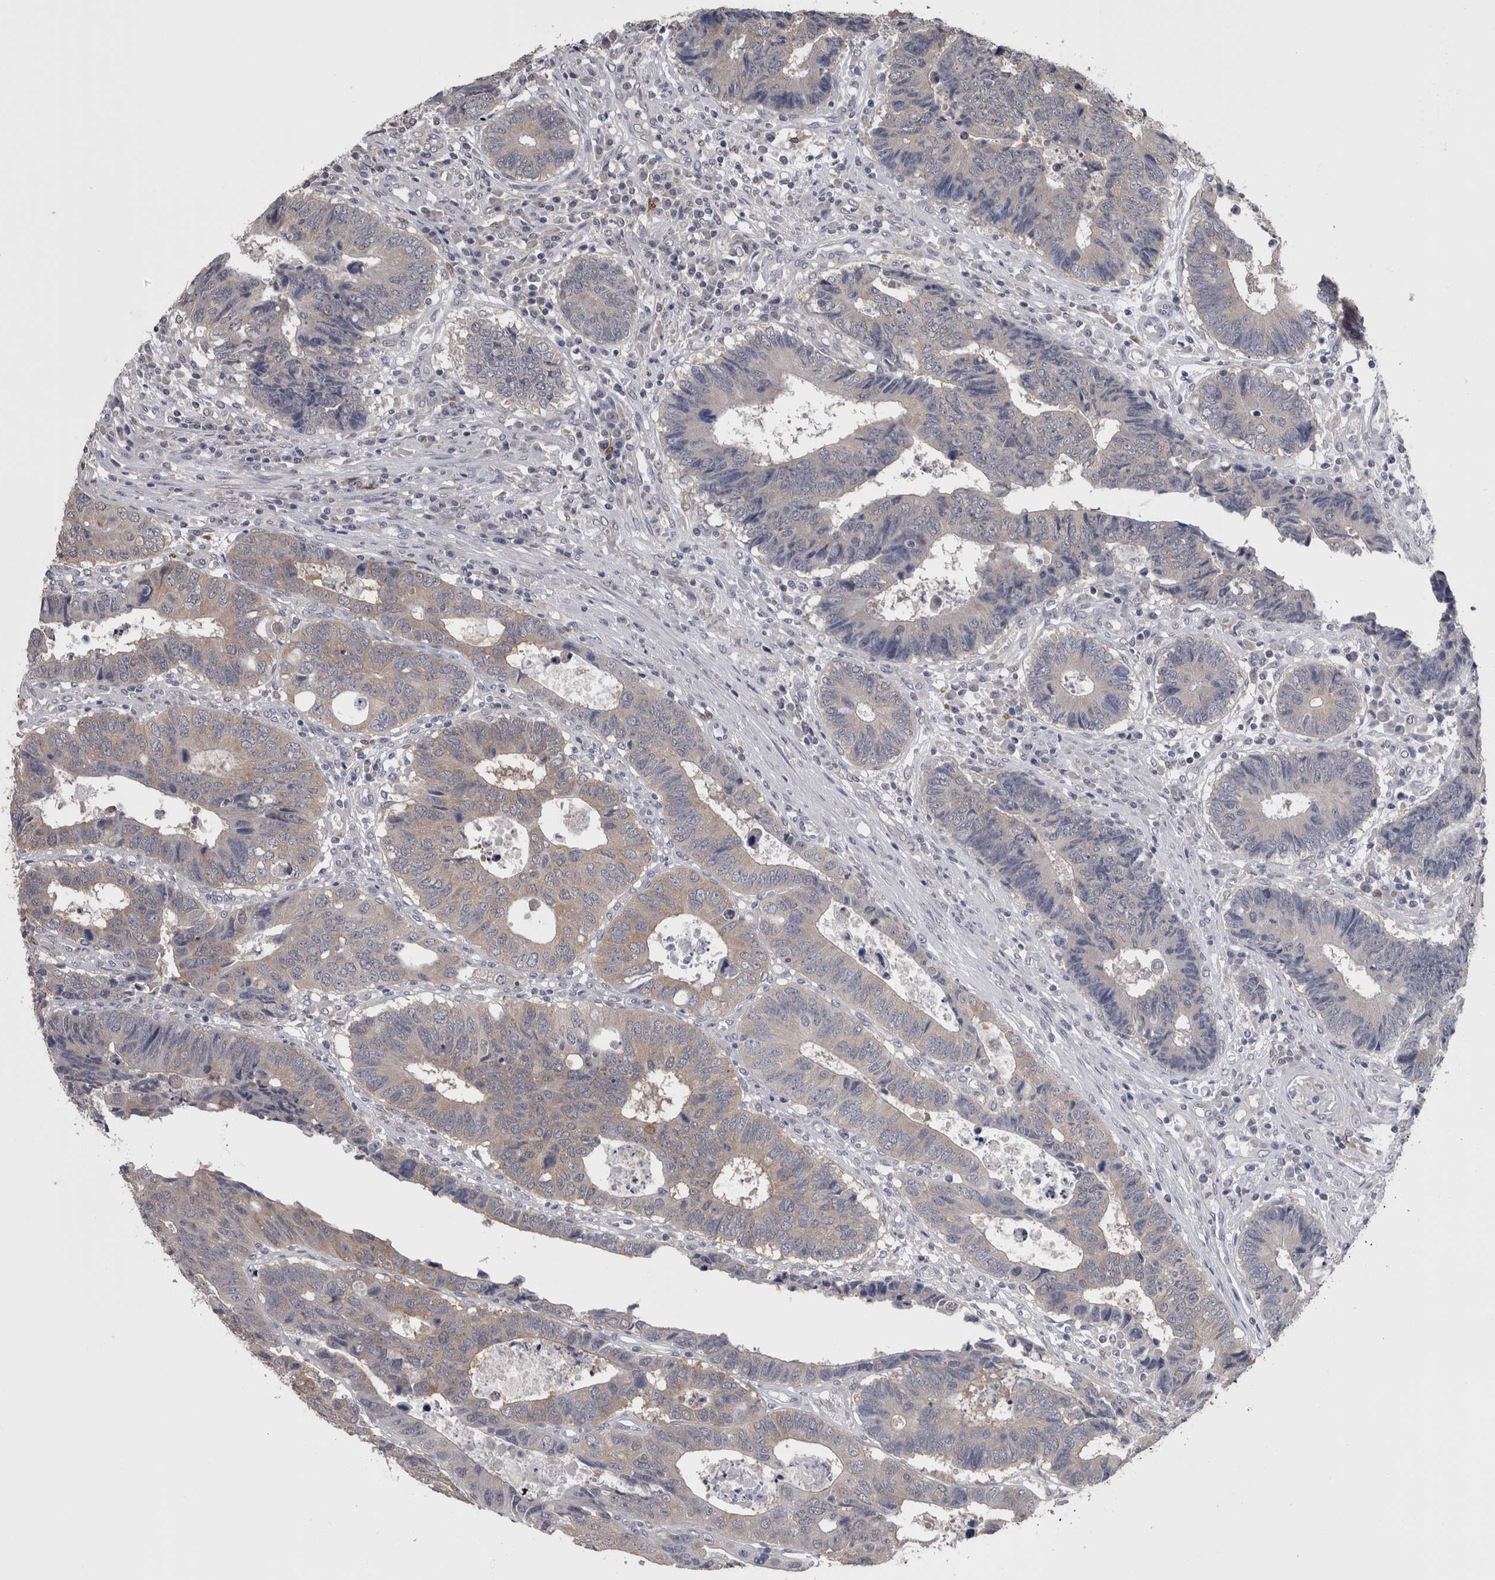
{"staining": {"intensity": "weak", "quantity": "<25%", "location": "cytoplasmic/membranous"}, "tissue": "colorectal cancer", "cell_type": "Tumor cells", "image_type": "cancer", "snomed": [{"axis": "morphology", "description": "Adenocarcinoma, NOS"}, {"axis": "topography", "description": "Rectum"}], "caption": "Tumor cells are negative for protein expression in human adenocarcinoma (colorectal). (Brightfield microscopy of DAB (3,3'-diaminobenzidine) immunohistochemistry (IHC) at high magnification).", "gene": "DDX6", "patient": {"sex": "male", "age": 84}}